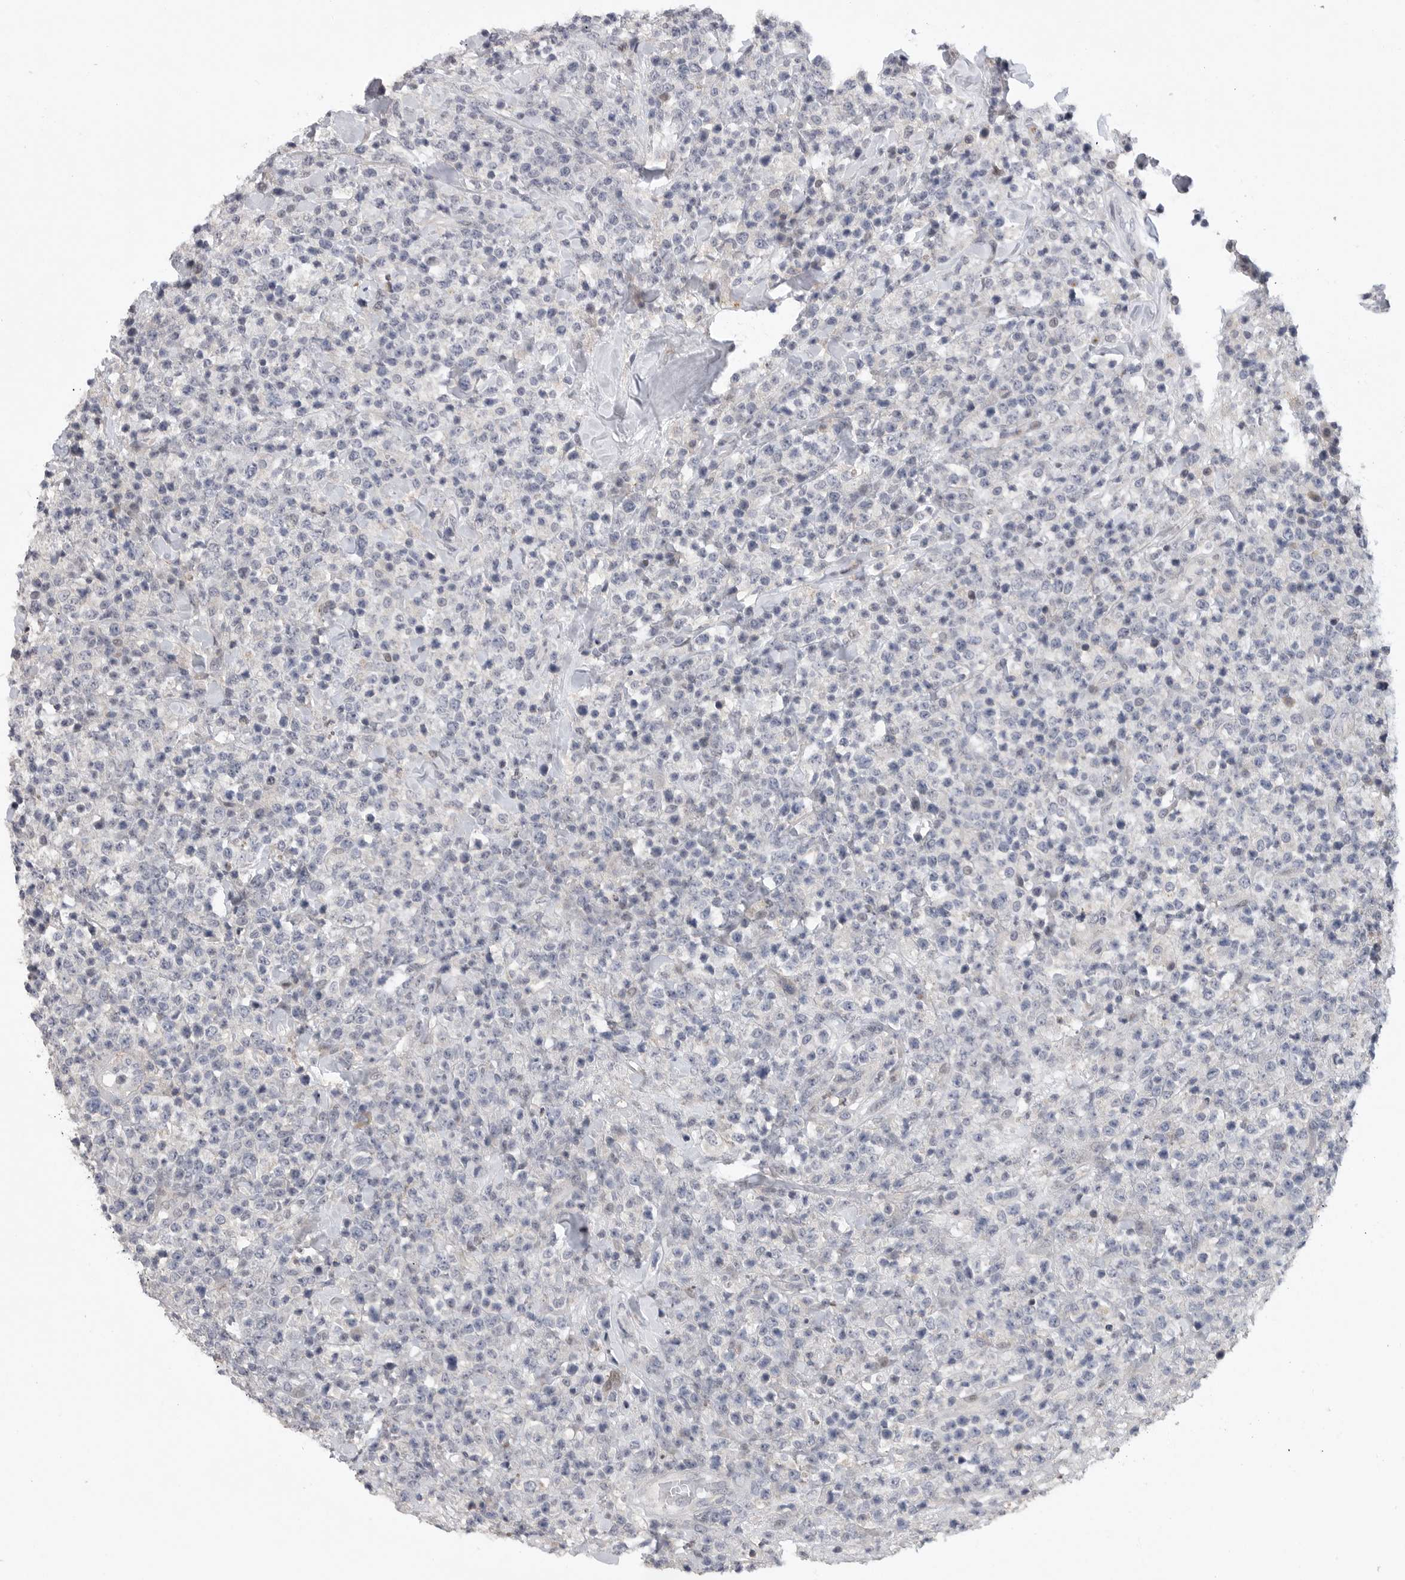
{"staining": {"intensity": "negative", "quantity": "none", "location": "none"}, "tissue": "lymphoma", "cell_type": "Tumor cells", "image_type": "cancer", "snomed": [{"axis": "morphology", "description": "Malignant lymphoma, non-Hodgkin's type, High grade"}, {"axis": "topography", "description": "Colon"}], "caption": "This is a photomicrograph of immunohistochemistry (IHC) staining of high-grade malignant lymphoma, non-Hodgkin's type, which shows no staining in tumor cells.", "gene": "FBXO43", "patient": {"sex": "female", "age": 53}}